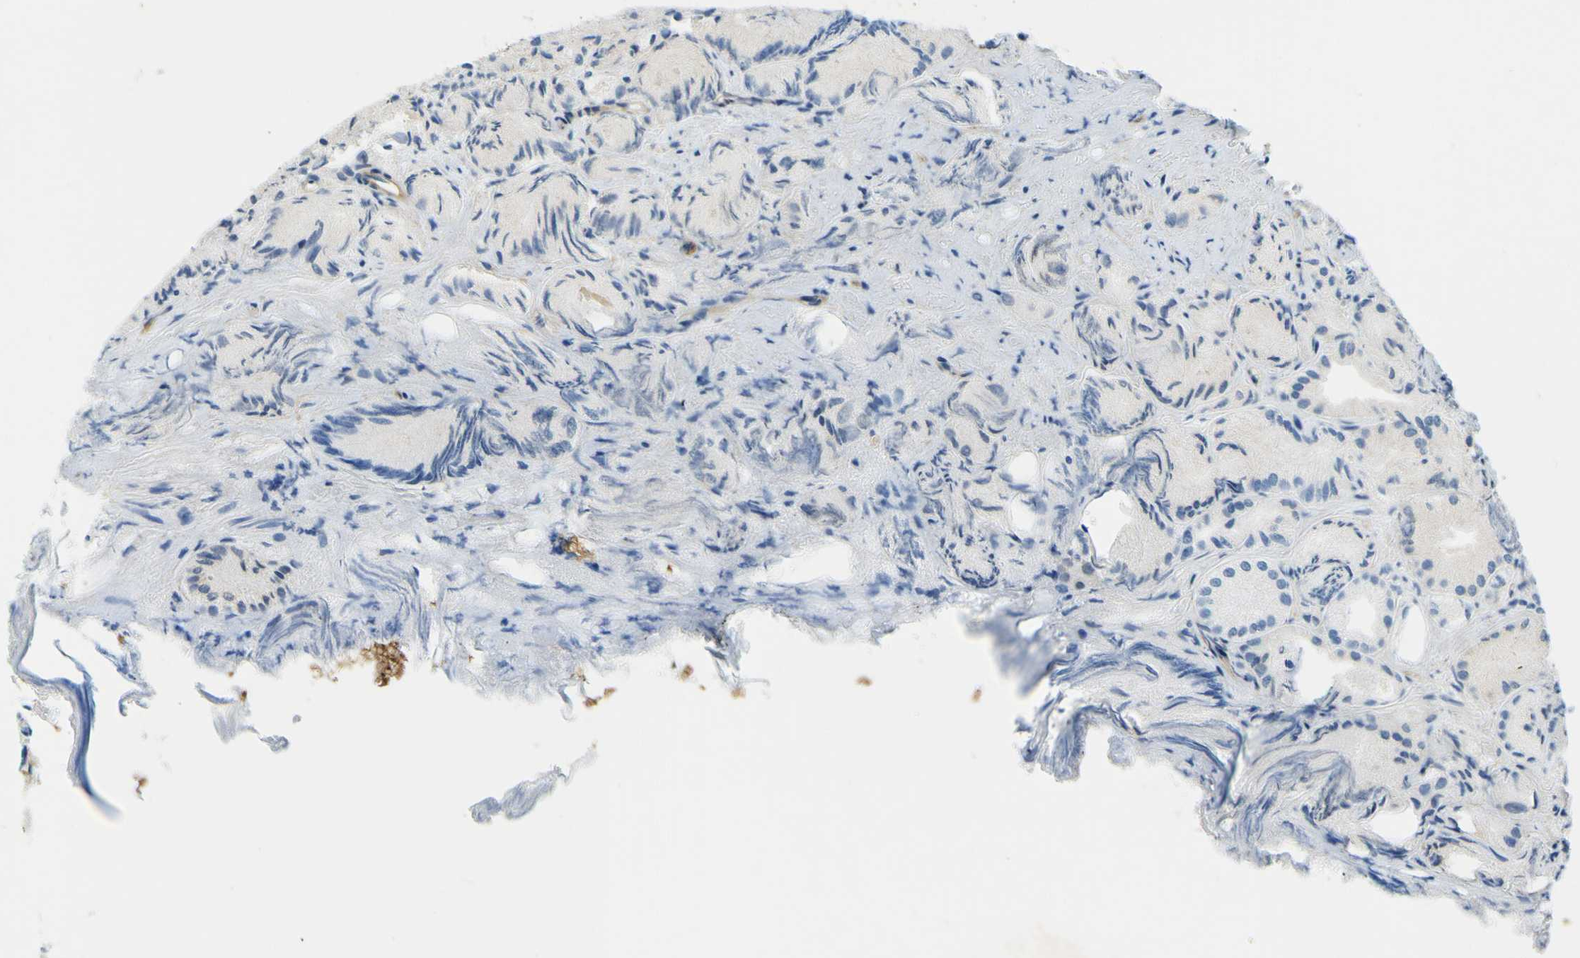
{"staining": {"intensity": "negative", "quantity": "none", "location": "none"}, "tissue": "prostate cancer", "cell_type": "Tumor cells", "image_type": "cancer", "snomed": [{"axis": "morphology", "description": "Adenocarcinoma, Low grade"}, {"axis": "topography", "description": "Prostate"}], "caption": "A high-resolution histopathology image shows IHC staining of prostate cancer (low-grade adenocarcinoma), which shows no significant staining in tumor cells.", "gene": "PLXDC1", "patient": {"sex": "male", "age": 72}}